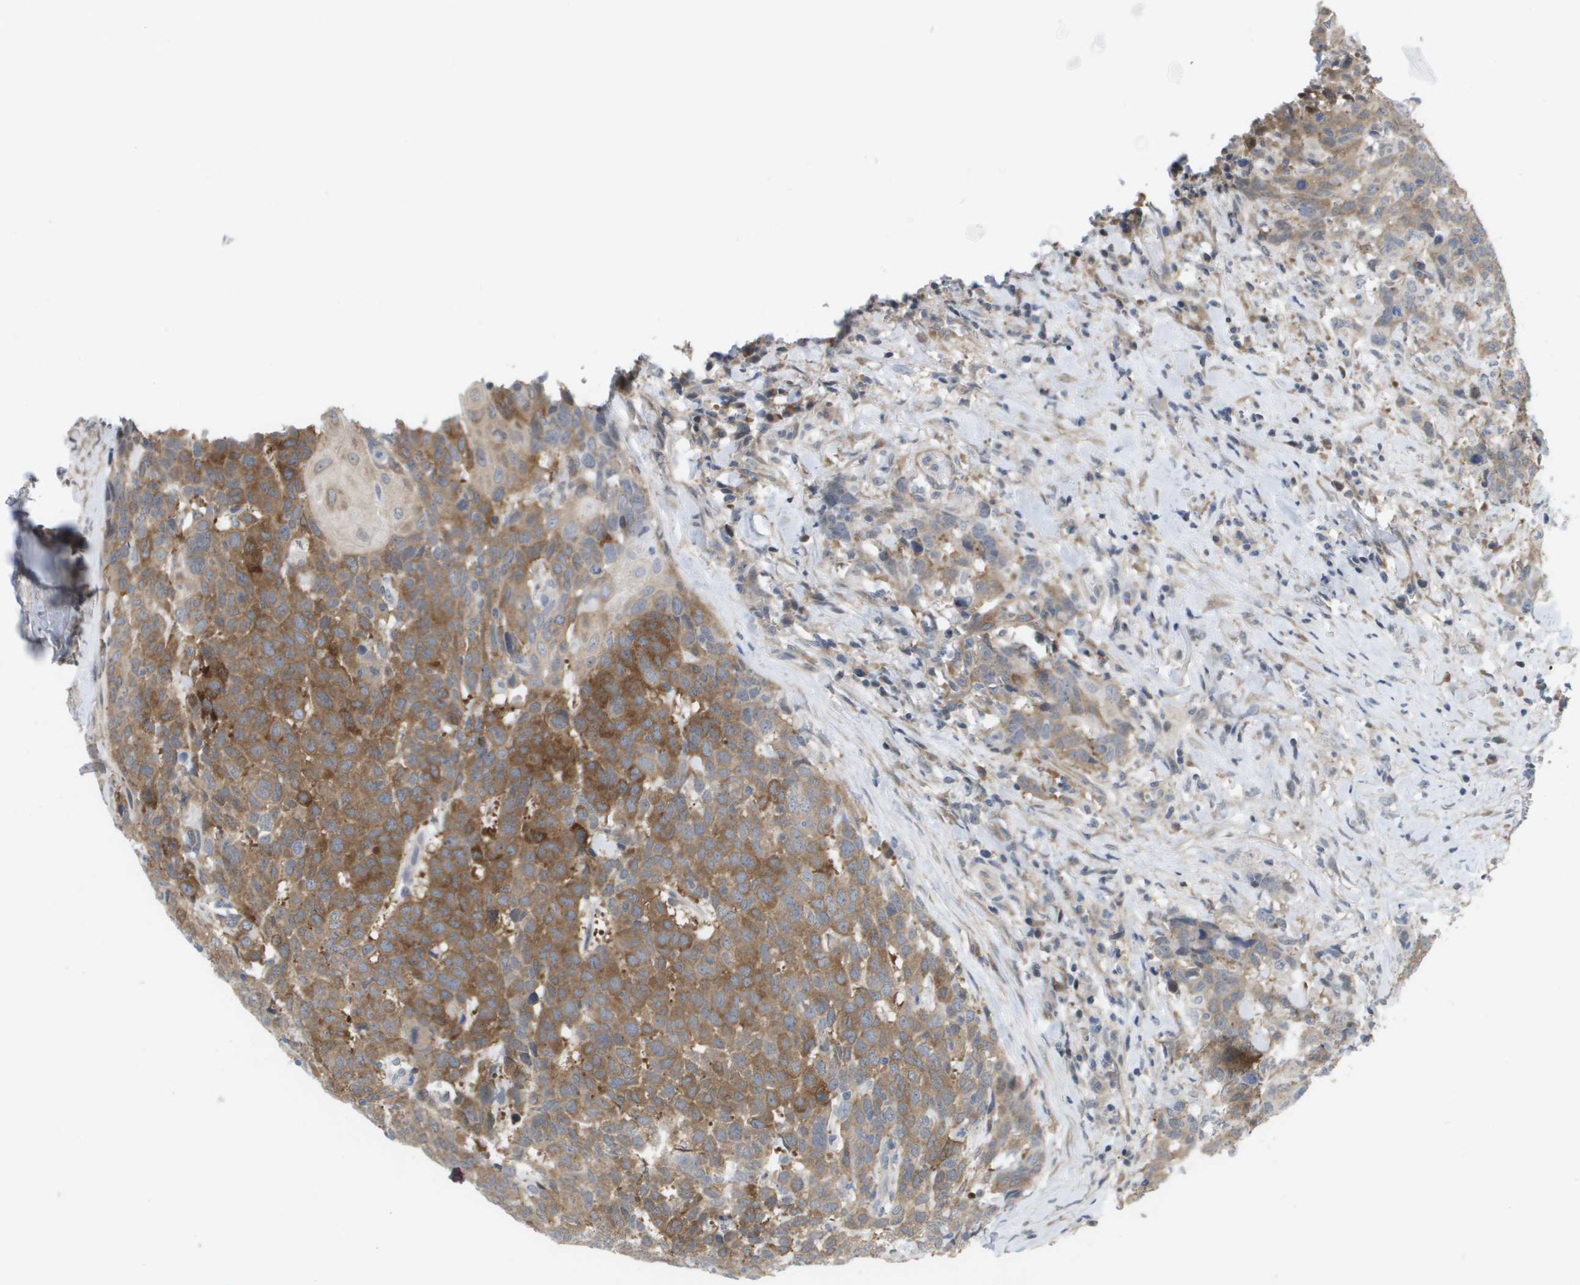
{"staining": {"intensity": "moderate", "quantity": ">75%", "location": "cytoplasmic/membranous"}, "tissue": "head and neck cancer", "cell_type": "Tumor cells", "image_type": "cancer", "snomed": [{"axis": "morphology", "description": "Squamous cell carcinoma, NOS"}, {"axis": "topography", "description": "Head-Neck"}], "caption": "Immunohistochemistry (IHC) (DAB) staining of head and neck cancer (squamous cell carcinoma) displays moderate cytoplasmic/membranous protein expression in approximately >75% of tumor cells.", "gene": "MARCHF8", "patient": {"sex": "male", "age": 66}}